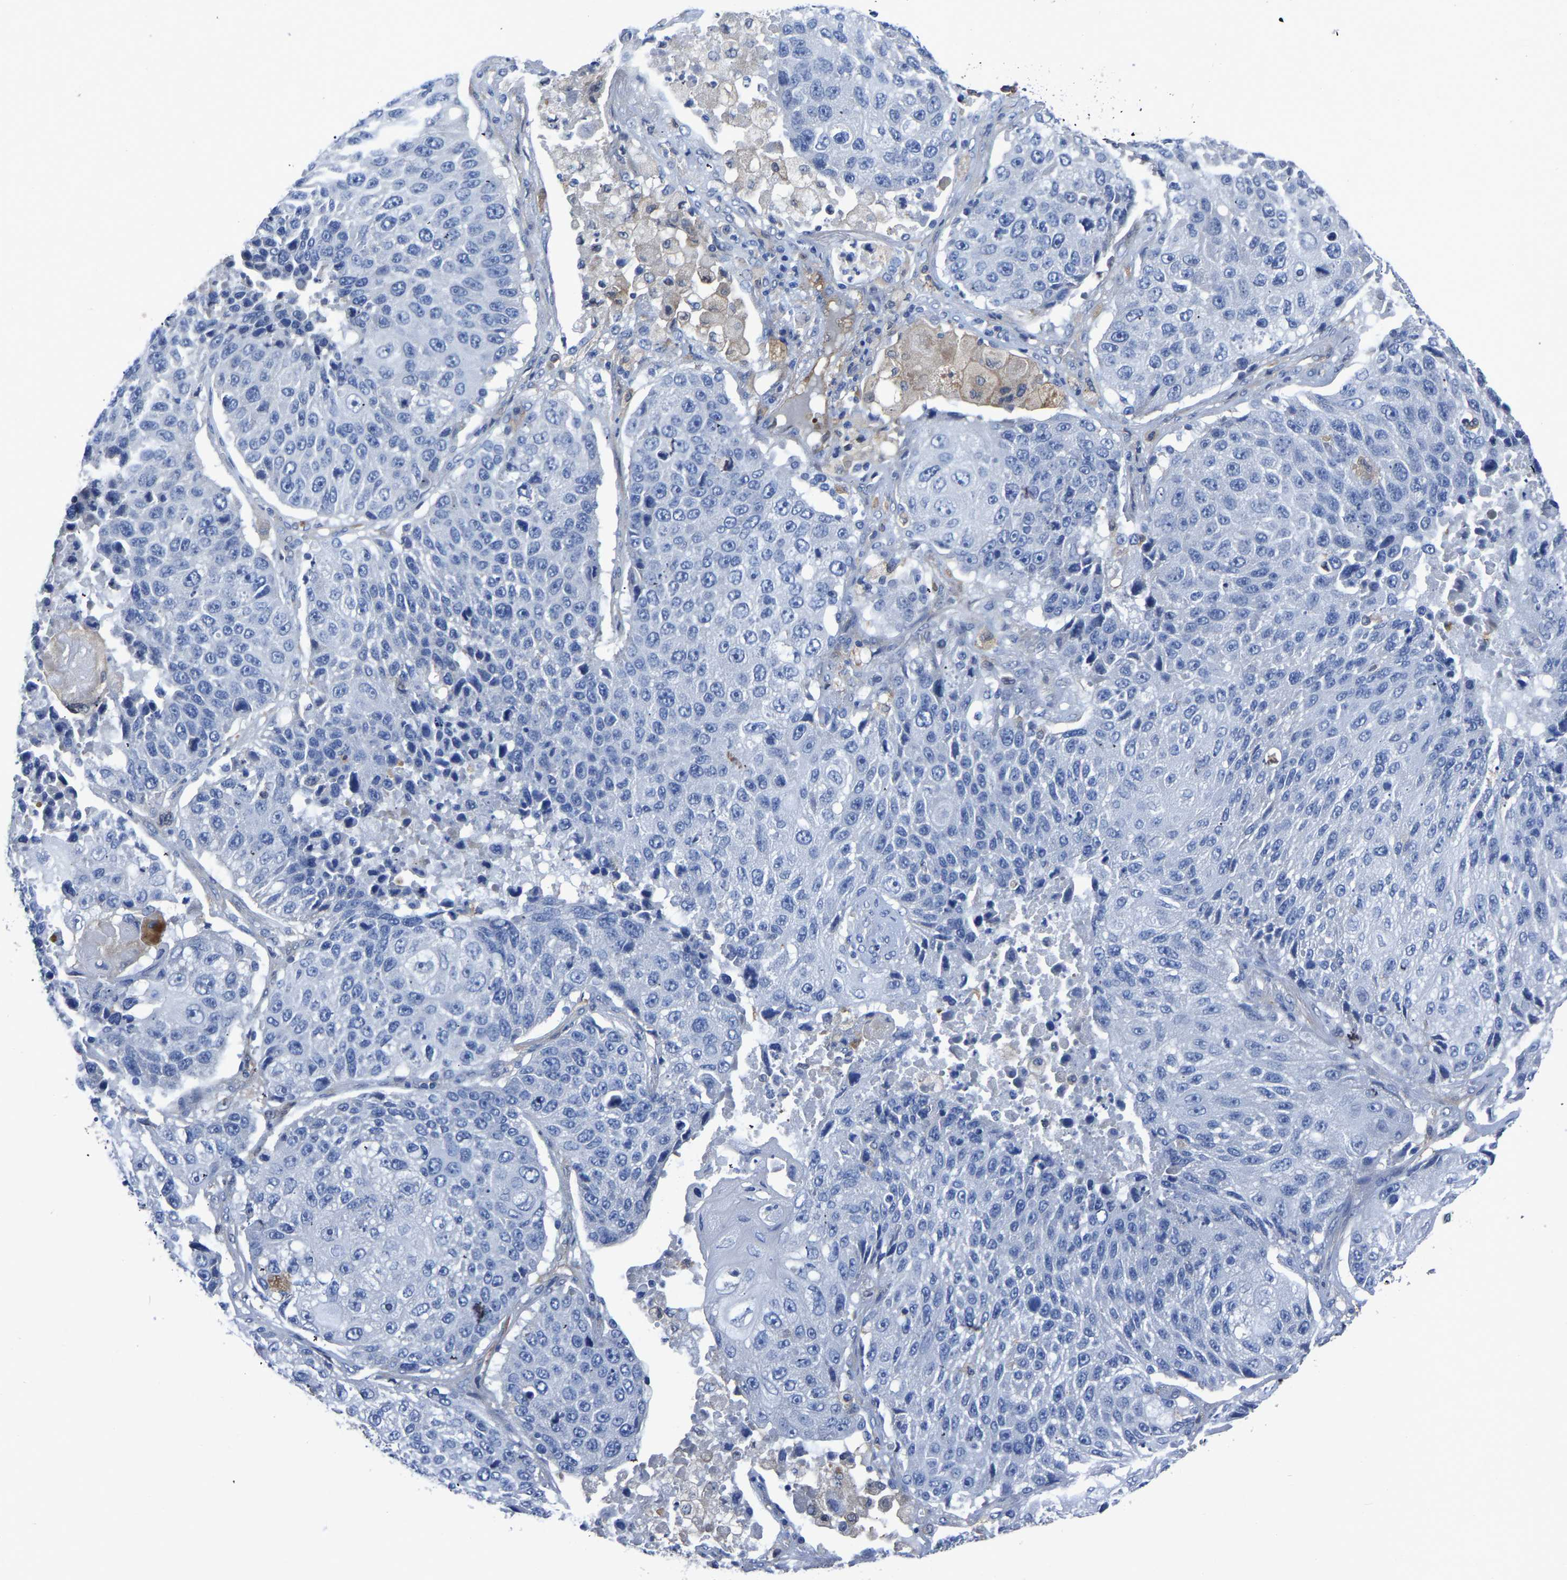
{"staining": {"intensity": "negative", "quantity": "none", "location": "none"}, "tissue": "lung cancer", "cell_type": "Tumor cells", "image_type": "cancer", "snomed": [{"axis": "morphology", "description": "Squamous cell carcinoma, NOS"}, {"axis": "topography", "description": "Lung"}], "caption": "High power microscopy image of an immunohistochemistry (IHC) histopathology image of squamous cell carcinoma (lung), revealing no significant positivity in tumor cells.", "gene": "ATG2B", "patient": {"sex": "male", "age": 61}}